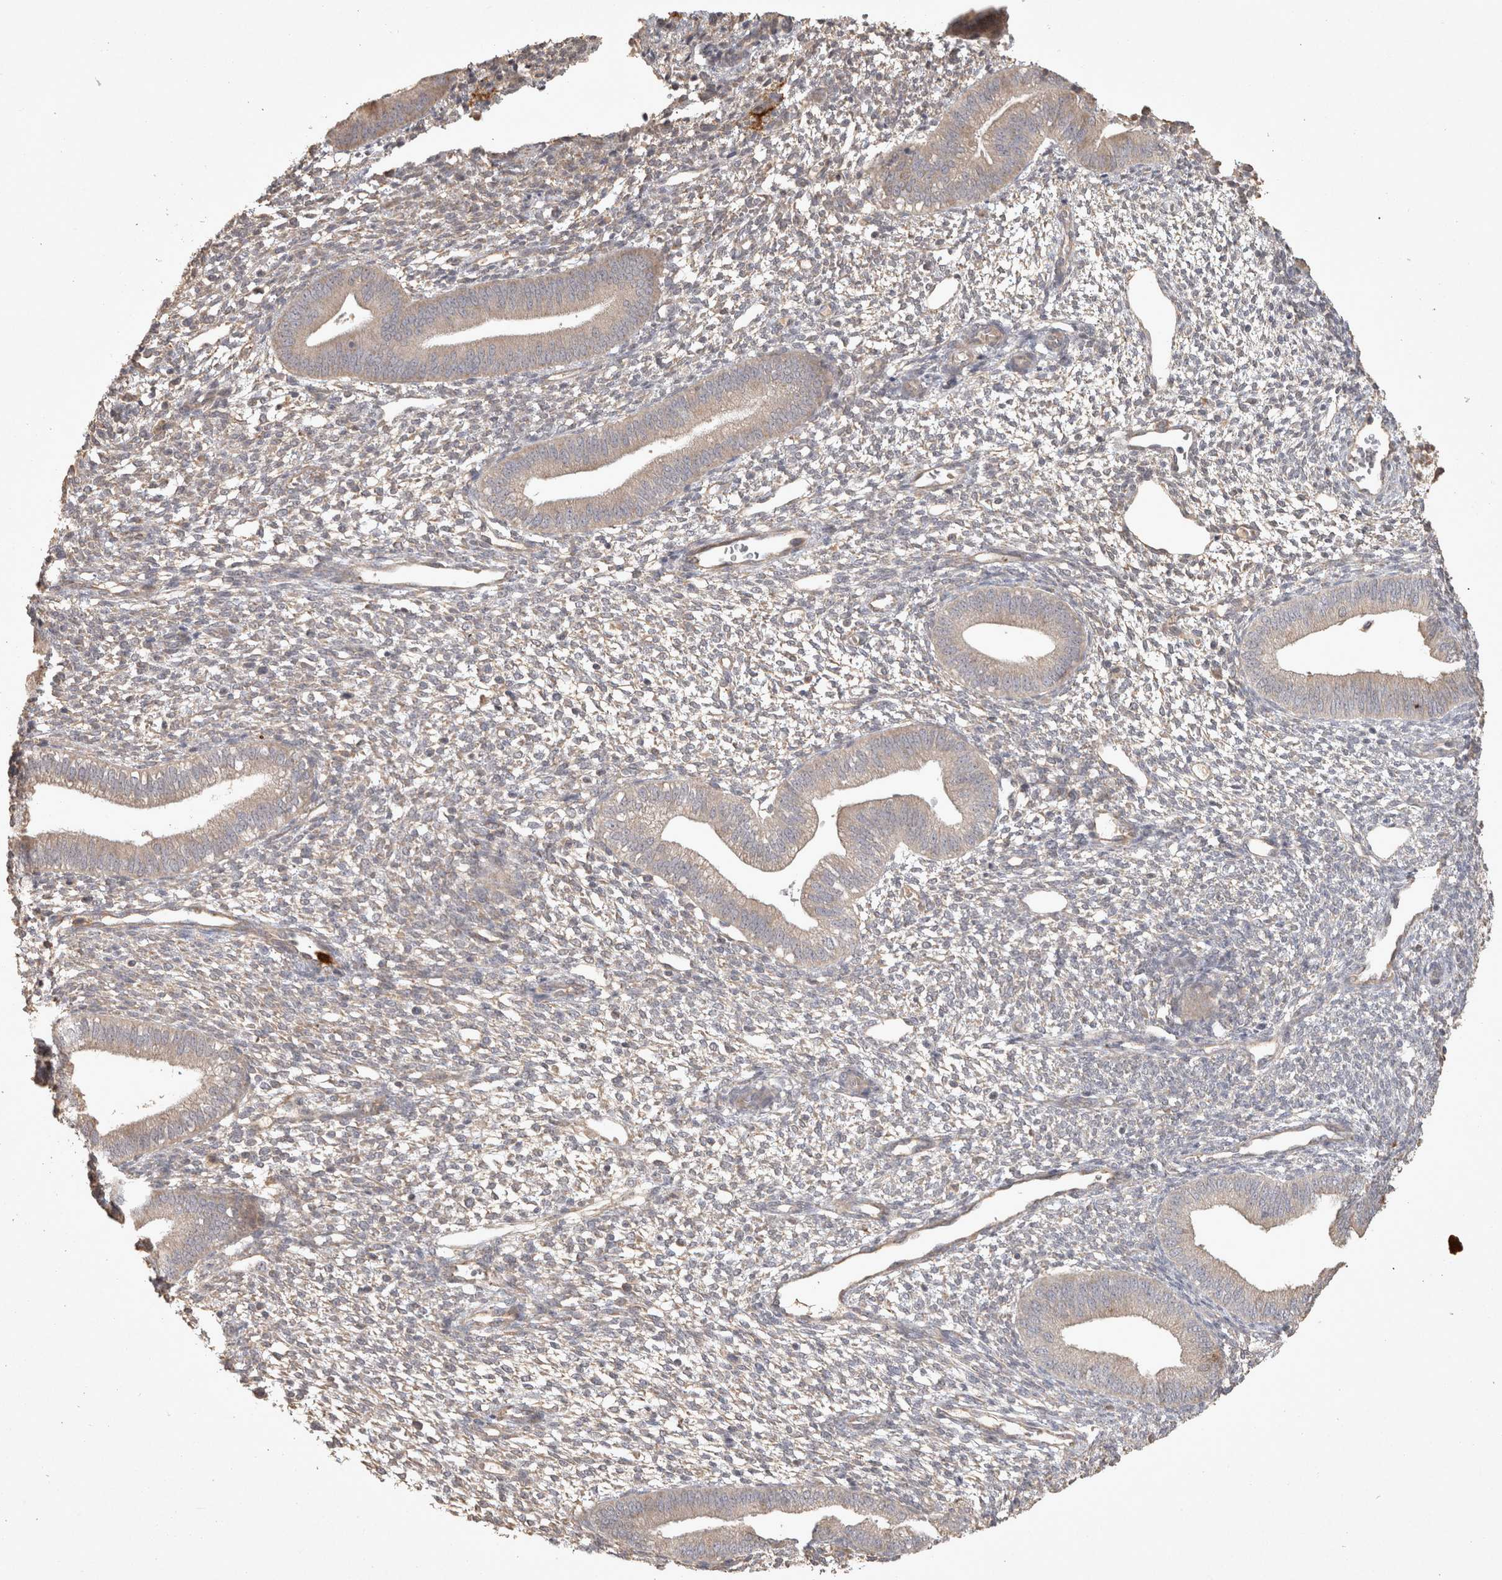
{"staining": {"intensity": "weak", "quantity": "25%-75%", "location": "cytoplasmic/membranous"}, "tissue": "endometrium", "cell_type": "Cells in endometrial stroma", "image_type": "normal", "snomed": [{"axis": "morphology", "description": "Normal tissue, NOS"}, {"axis": "topography", "description": "Endometrium"}], "caption": "This photomicrograph demonstrates immunohistochemistry staining of normal human endometrium, with low weak cytoplasmic/membranous positivity in approximately 25%-75% of cells in endometrial stroma.", "gene": "OSTN", "patient": {"sex": "female", "age": 46}}